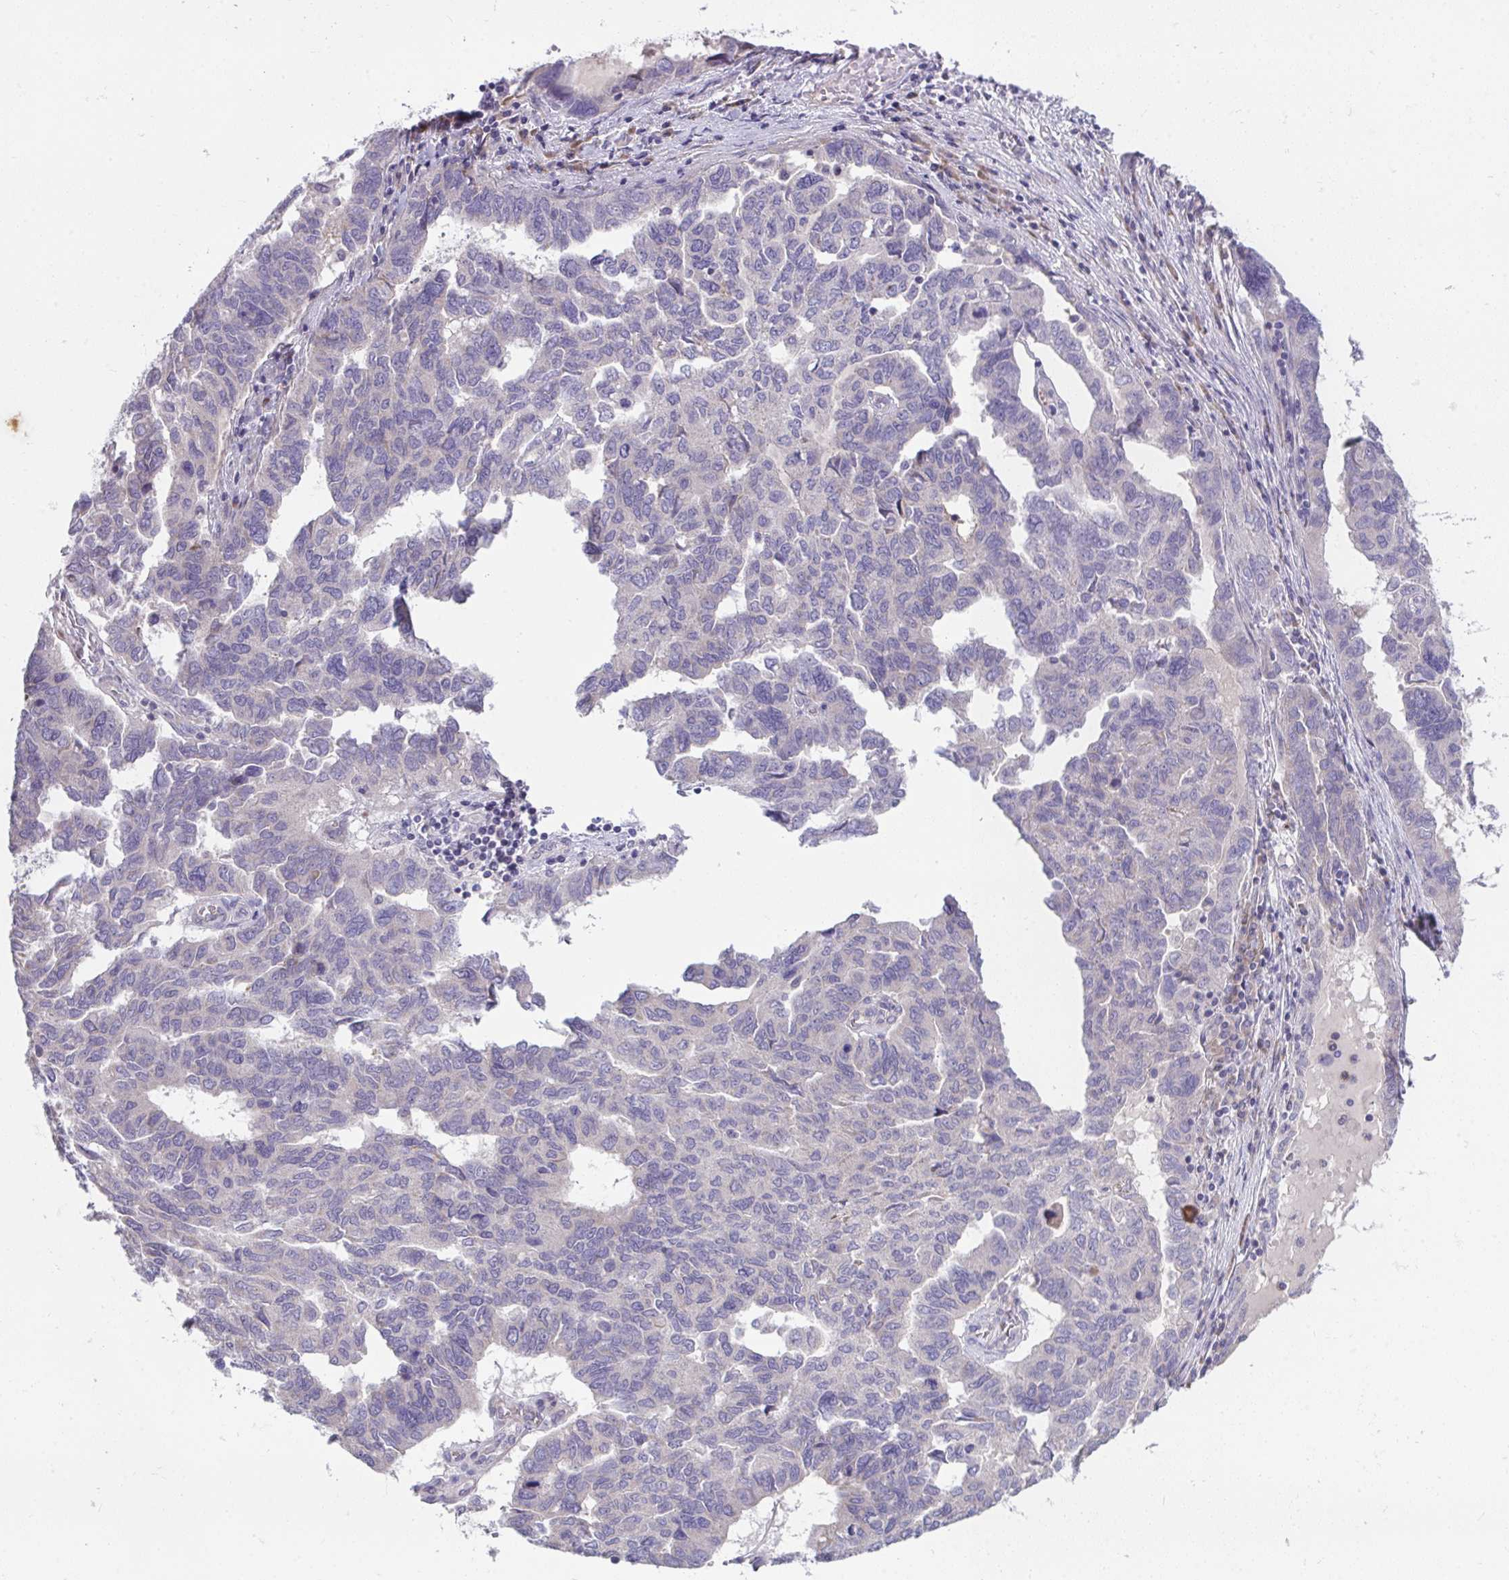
{"staining": {"intensity": "negative", "quantity": "none", "location": "none"}, "tissue": "ovarian cancer", "cell_type": "Tumor cells", "image_type": "cancer", "snomed": [{"axis": "morphology", "description": "Cystadenocarcinoma, serous, NOS"}, {"axis": "topography", "description": "Ovary"}], "caption": "Photomicrograph shows no significant protein staining in tumor cells of ovarian cancer (serous cystadenocarcinoma). (DAB IHC, high magnification).", "gene": "PIGZ", "patient": {"sex": "female", "age": 64}}